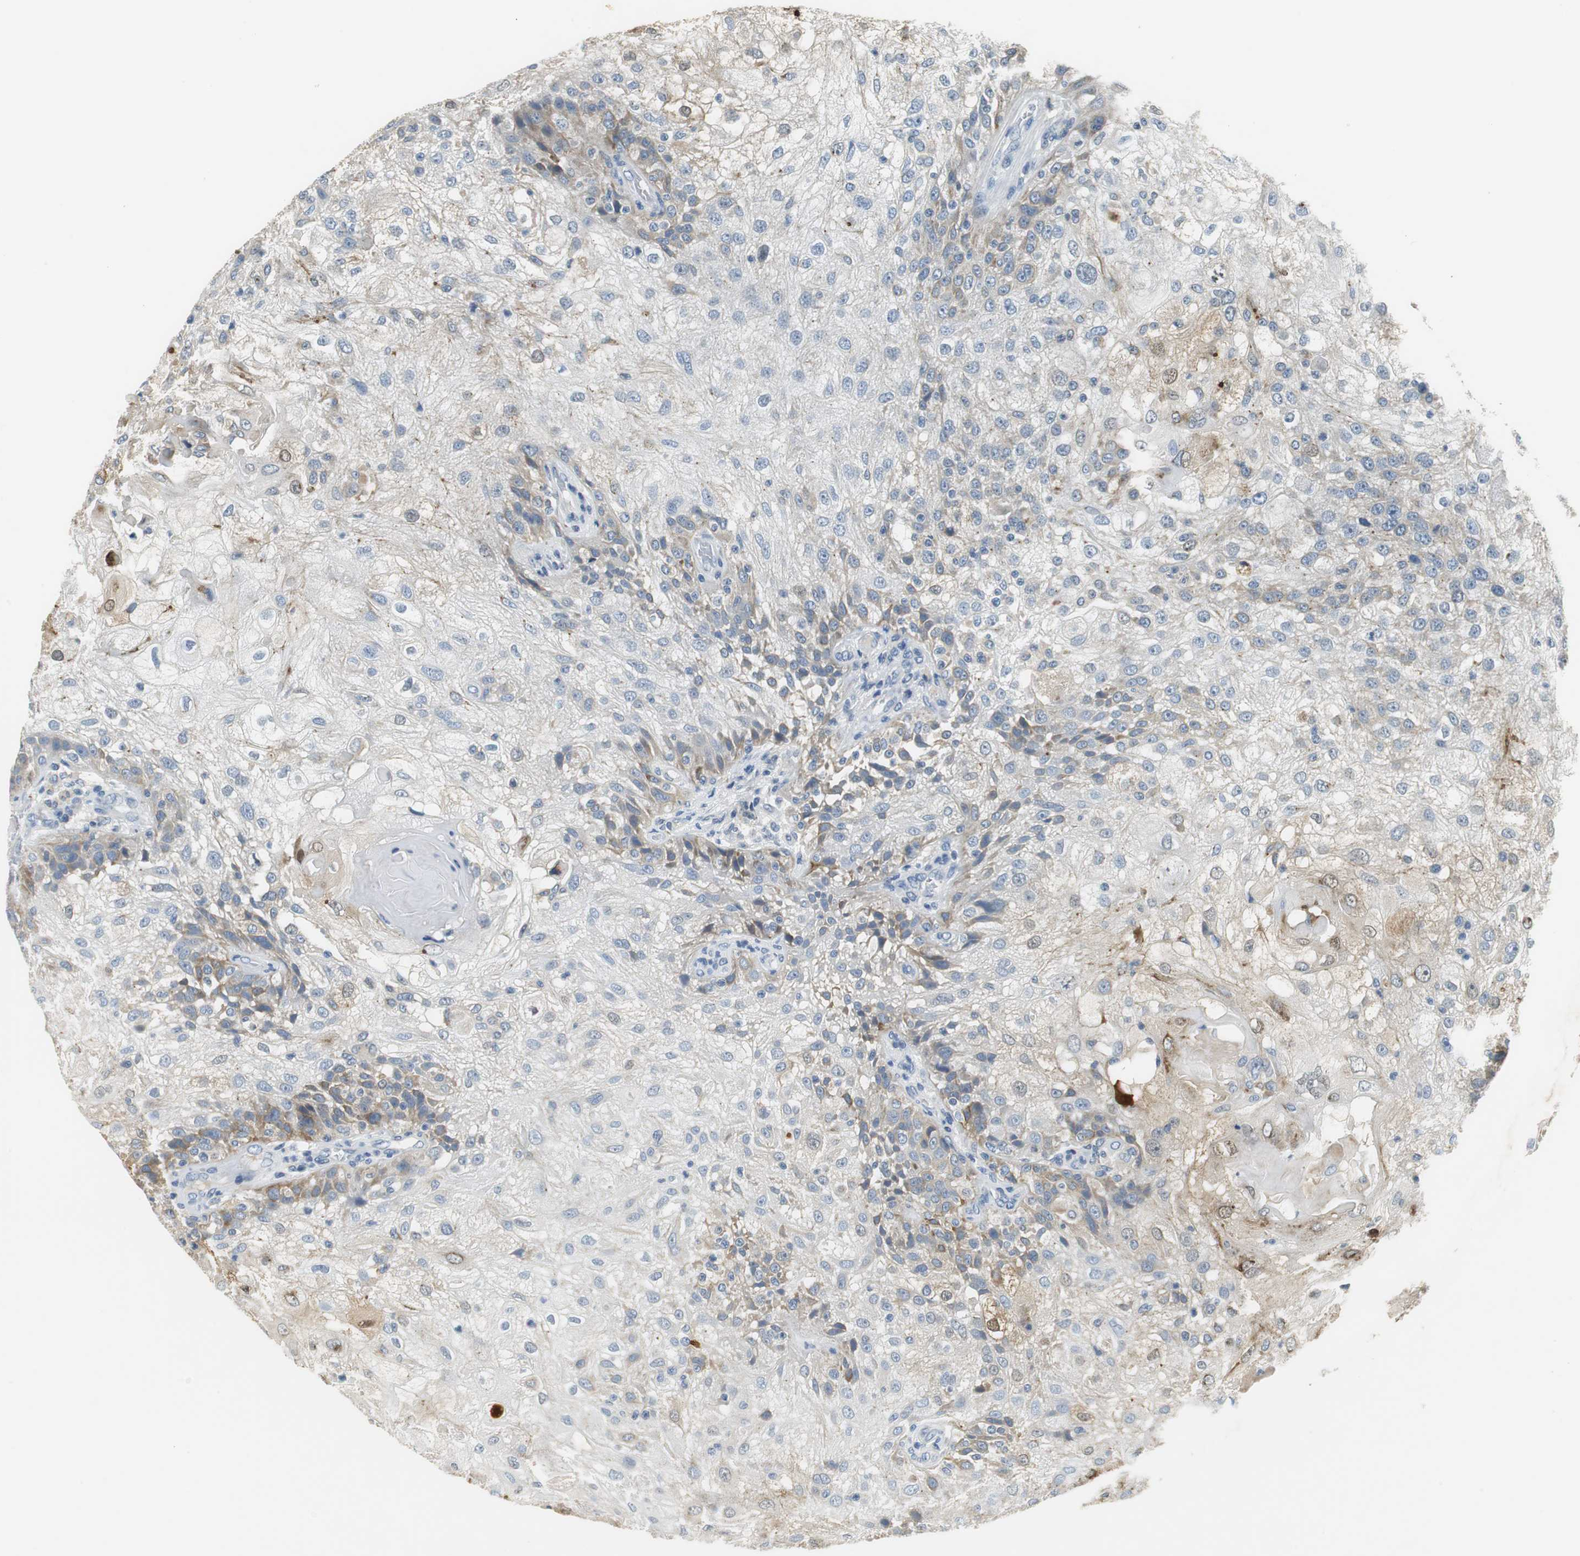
{"staining": {"intensity": "moderate", "quantity": "25%-75%", "location": "cytoplasmic/membranous"}, "tissue": "skin cancer", "cell_type": "Tumor cells", "image_type": "cancer", "snomed": [{"axis": "morphology", "description": "Normal tissue, NOS"}, {"axis": "morphology", "description": "Squamous cell carcinoma, NOS"}, {"axis": "topography", "description": "Skin"}], "caption": "Immunohistochemical staining of human skin cancer (squamous cell carcinoma) shows medium levels of moderate cytoplasmic/membranous protein expression in approximately 25%-75% of tumor cells. Ihc stains the protein of interest in brown and the nuclei are stained blue.", "gene": "GLCCI1", "patient": {"sex": "female", "age": 83}}